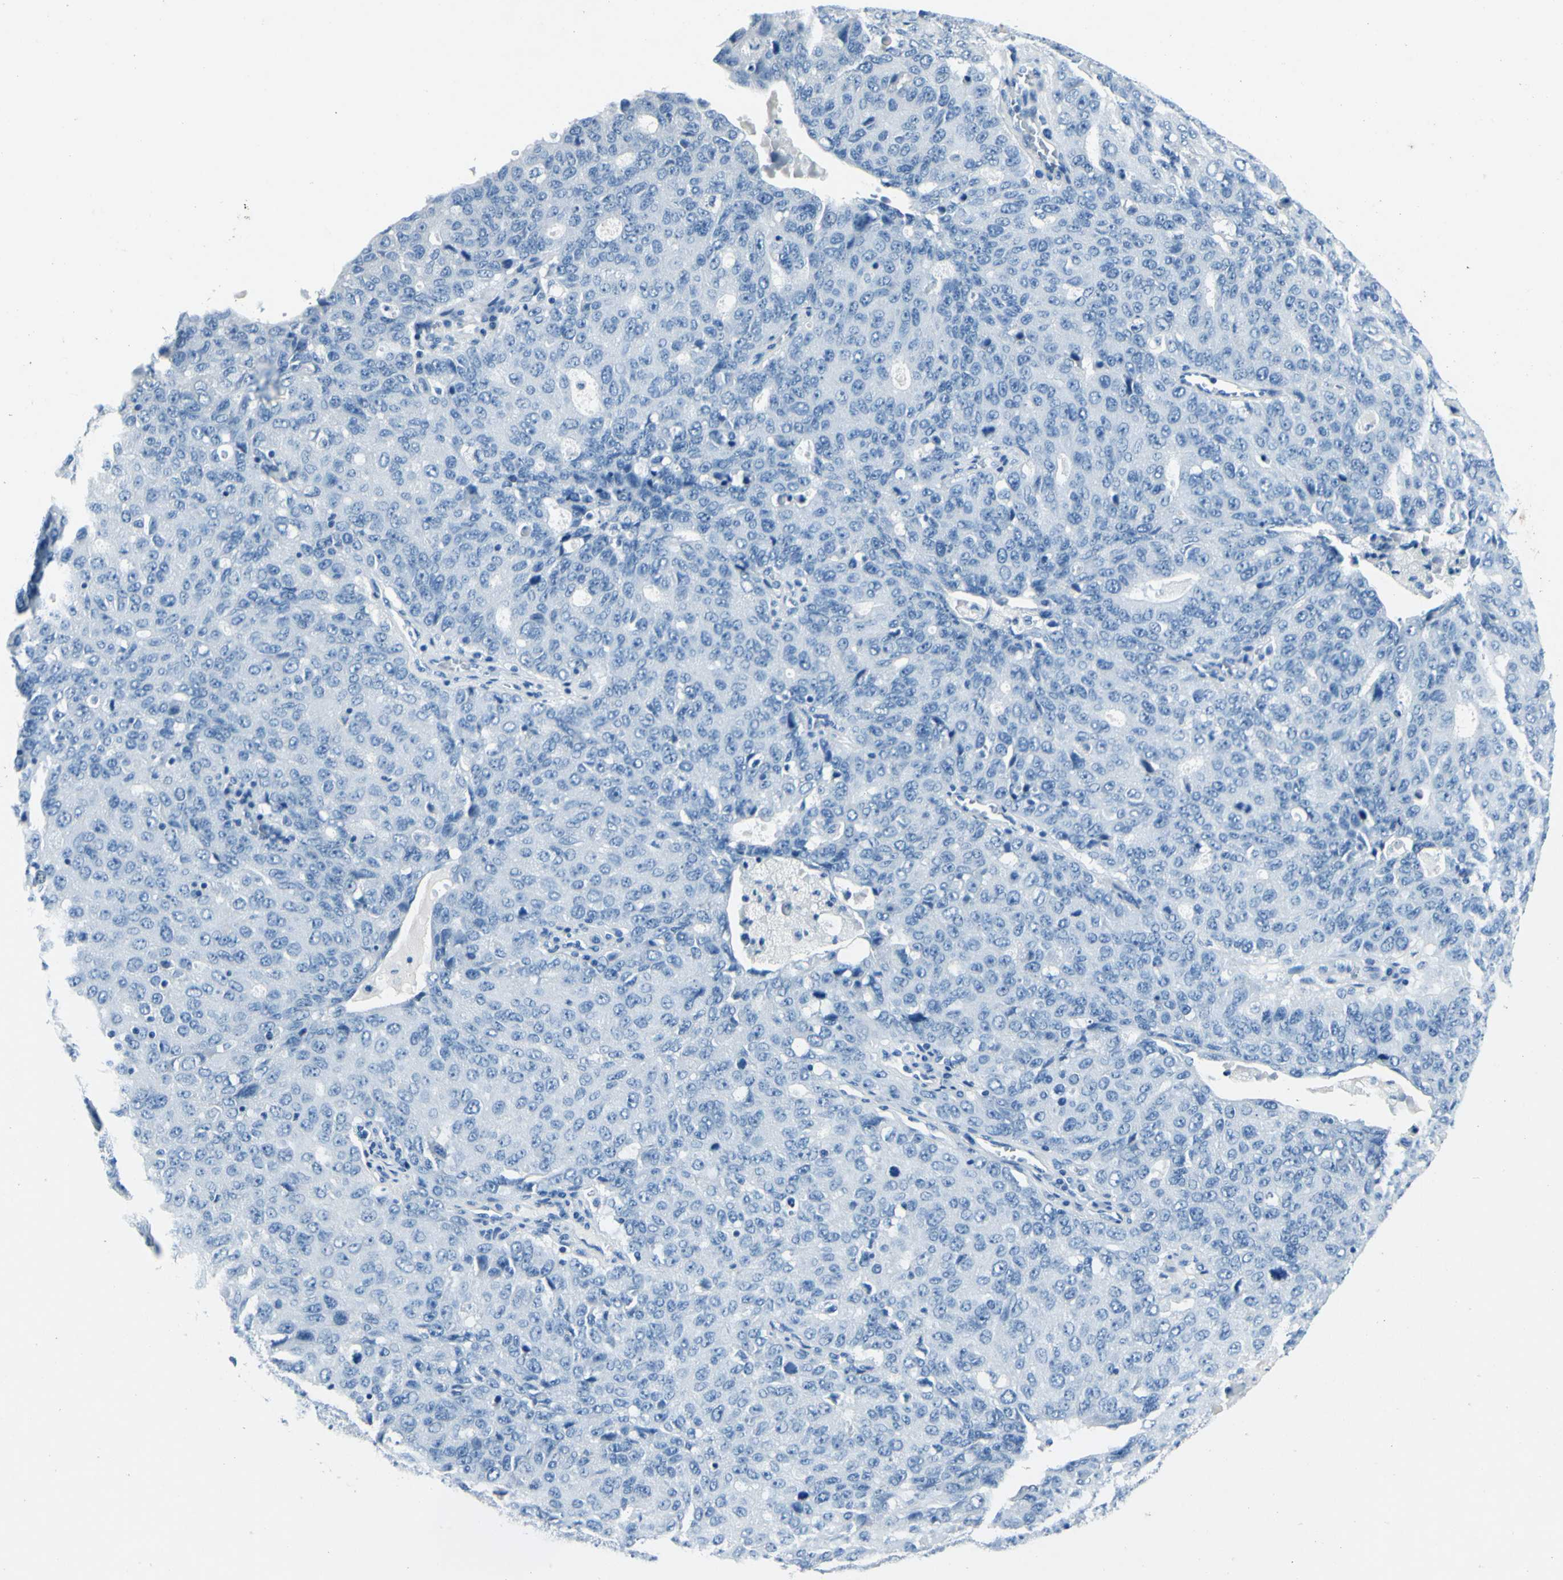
{"staining": {"intensity": "negative", "quantity": "none", "location": "none"}, "tissue": "ovarian cancer", "cell_type": "Tumor cells", "image_type": "cancer", "snomed": [{"axis": "morphology", "description": "Carcinoma, endometroid"}, {"axis": "topography", "description": "Ovary"}], "caption": "This is an IHC photomicrograph of human ovarian cancer. There is no staining in tumor cells.", "gene": "CDH15", "patient": {"sex": "female", "age": 62}}